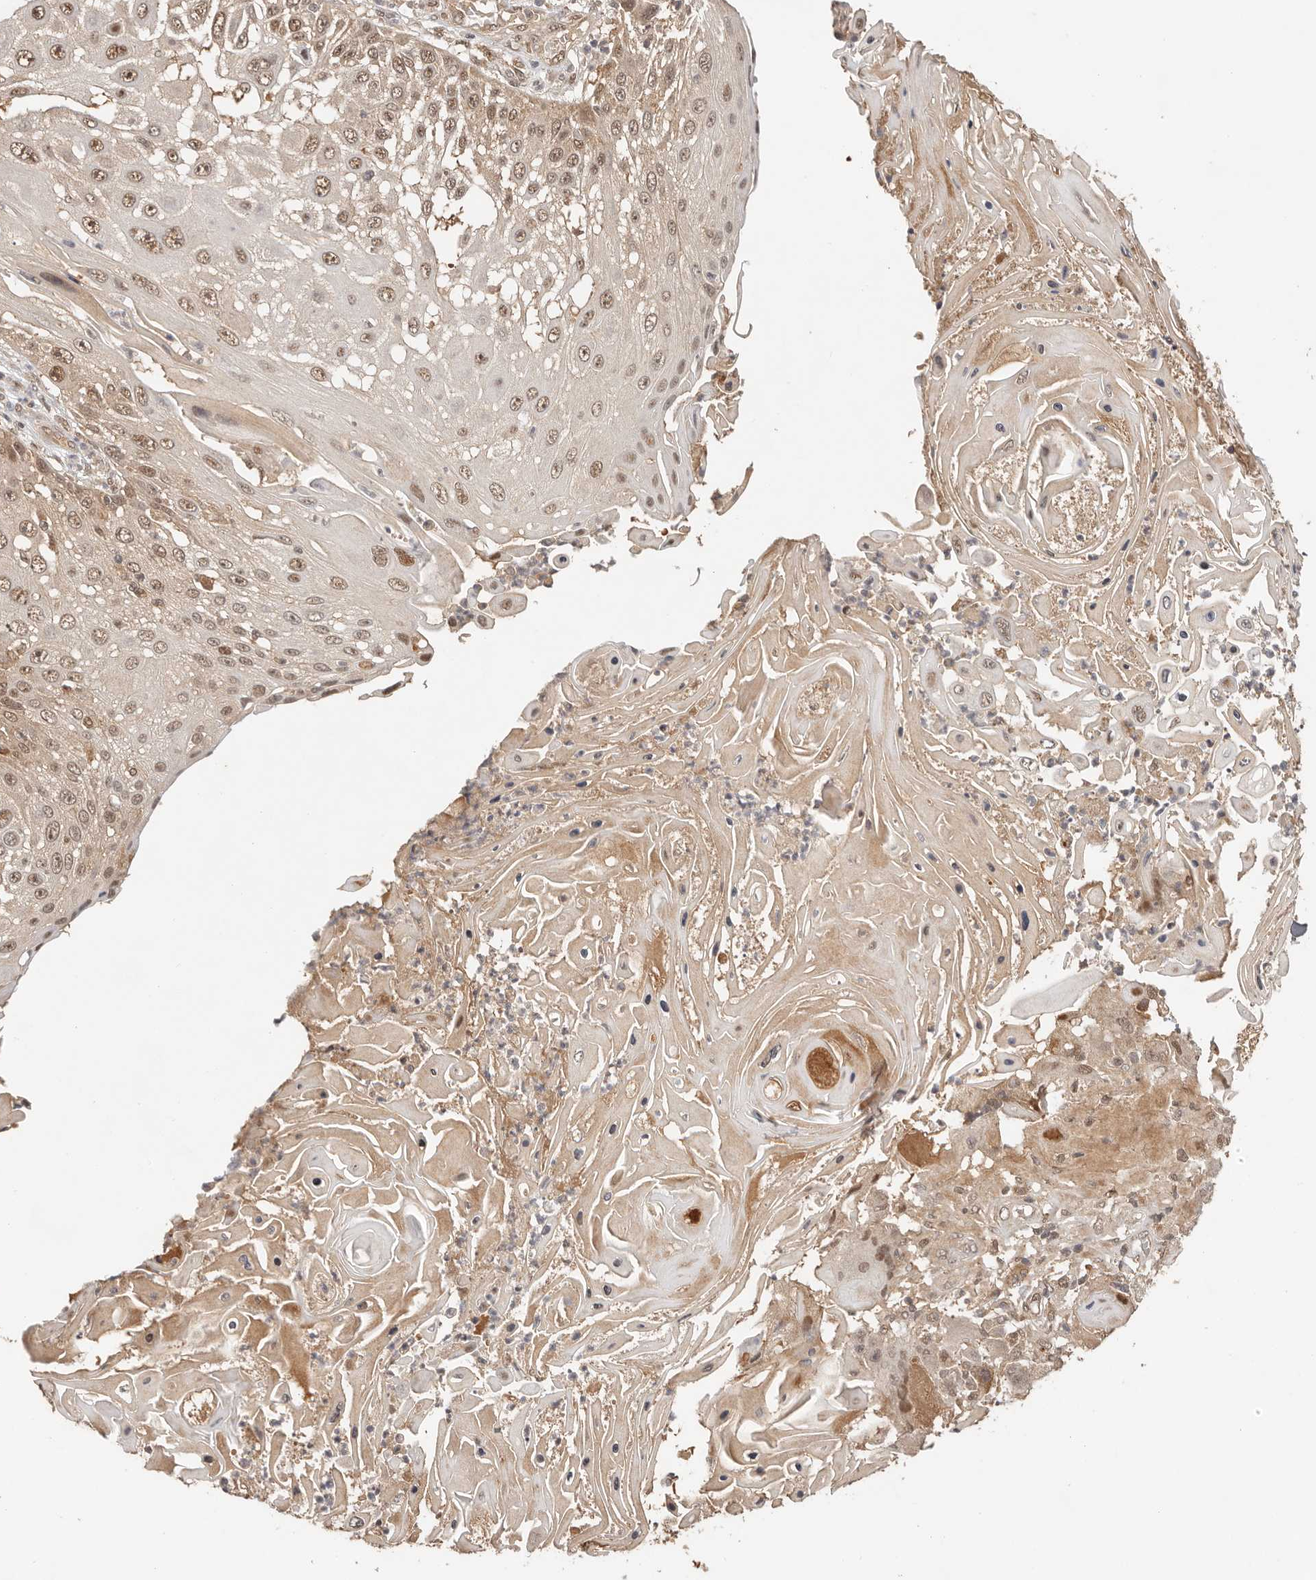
{"staining": {"intensity": "moderate", "quantity": ">75%", "location": "cytoplasmic/membranous,nuclear"}, "tissue": "skin cancer", "cell_type": "Tumor cells", "image_type": "cancer", "snomed": [{"axis": "morphology", "description": "Squamous cell carcinoma, NOS"}, {"axis": "topography", "description": "Skin"}], "caption": "Tumor cells reveal medium levels of moderate cytoplasmic/membranous and nuclear expression in about >75% of cells in human skin cancer (squamous cell carcinoma).", "gene": "PSMA5", "patient": {"sex": "female", "age": 44}}